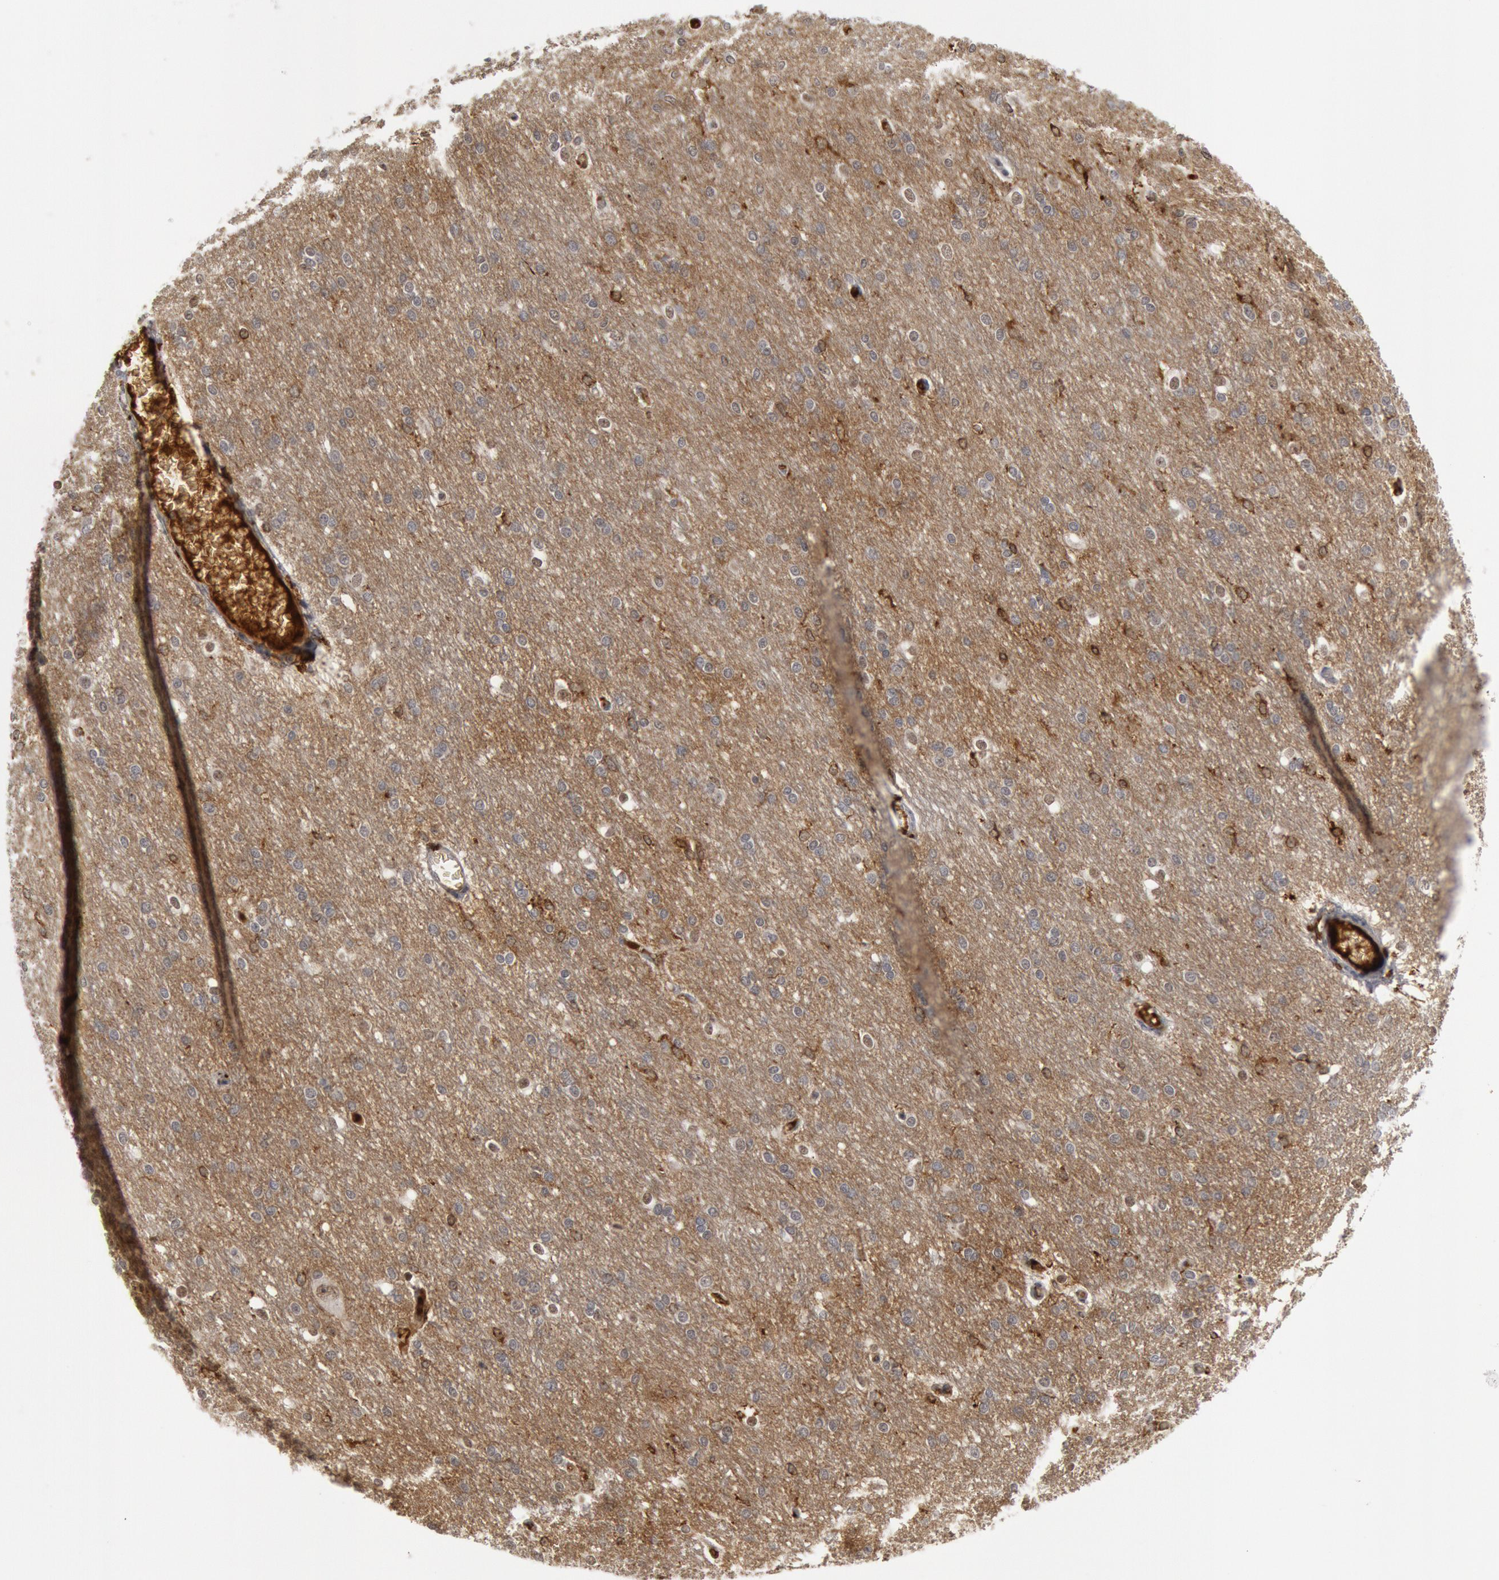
{"staining": {"intensity": "negative", "quantity": "none", "location": "none"}, "tissue": "cerebral cortex", "cell_type": "Endothelial cells", "image_type": "normal", "snomed": [{"axis": "morphology", "description": "Normal tissue, NOS"}, {"axis": "morphology", "description": "Inflammation, NOS"}, {"axis": "topography", "description": "Cerebral cortex"}], "caption": "This image is of benign cerebral cortex stained with IHC to label a protein in brown with the nuclei are counter-stained blue. There is no staining in endothelial cells. (Immunohistochemistry (ihc), brightfield microscopy, high magnification).", "gene": "C1QC", "patient": {"sex": "male", "age": 6}}